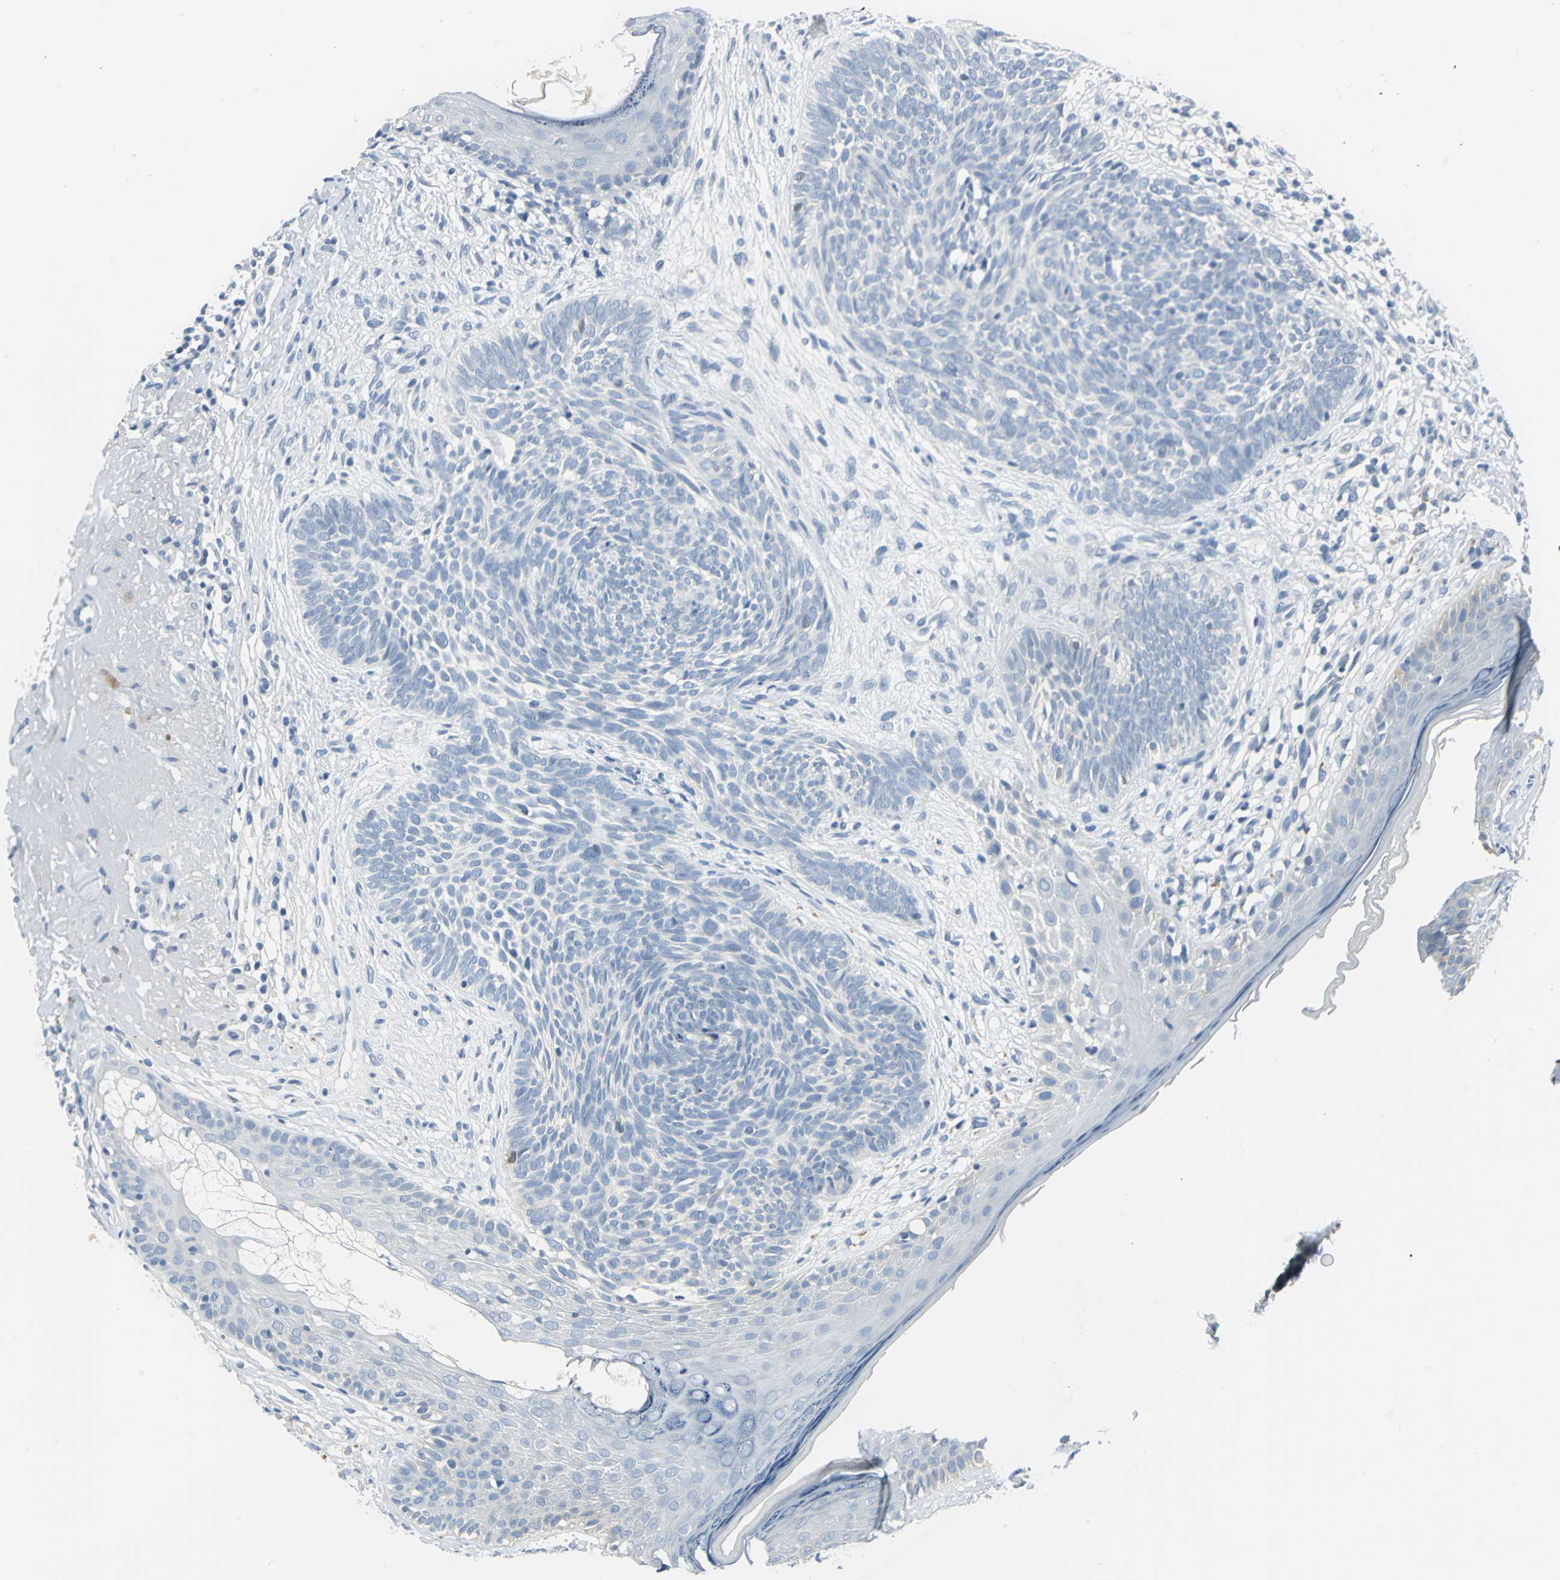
{"staining": {"intensity": "negative", "quantity": "none", "location": "none"}, "tissue": "skin cancer", "cell_type": "Tumor cells", "image_type": "cancer", "snomed": [{"axis": "morphology", "description": "Basal cell carcinoma"}, {"axis": "topography", "description": "Skin"}], "caption": "DAB immunohistochemical staining of basal cell carcinoma (skin) demonstrates no significant expression in tumor cells.", "gene": "UCHL1", "patient": {"sex": "male", "age": 74}}